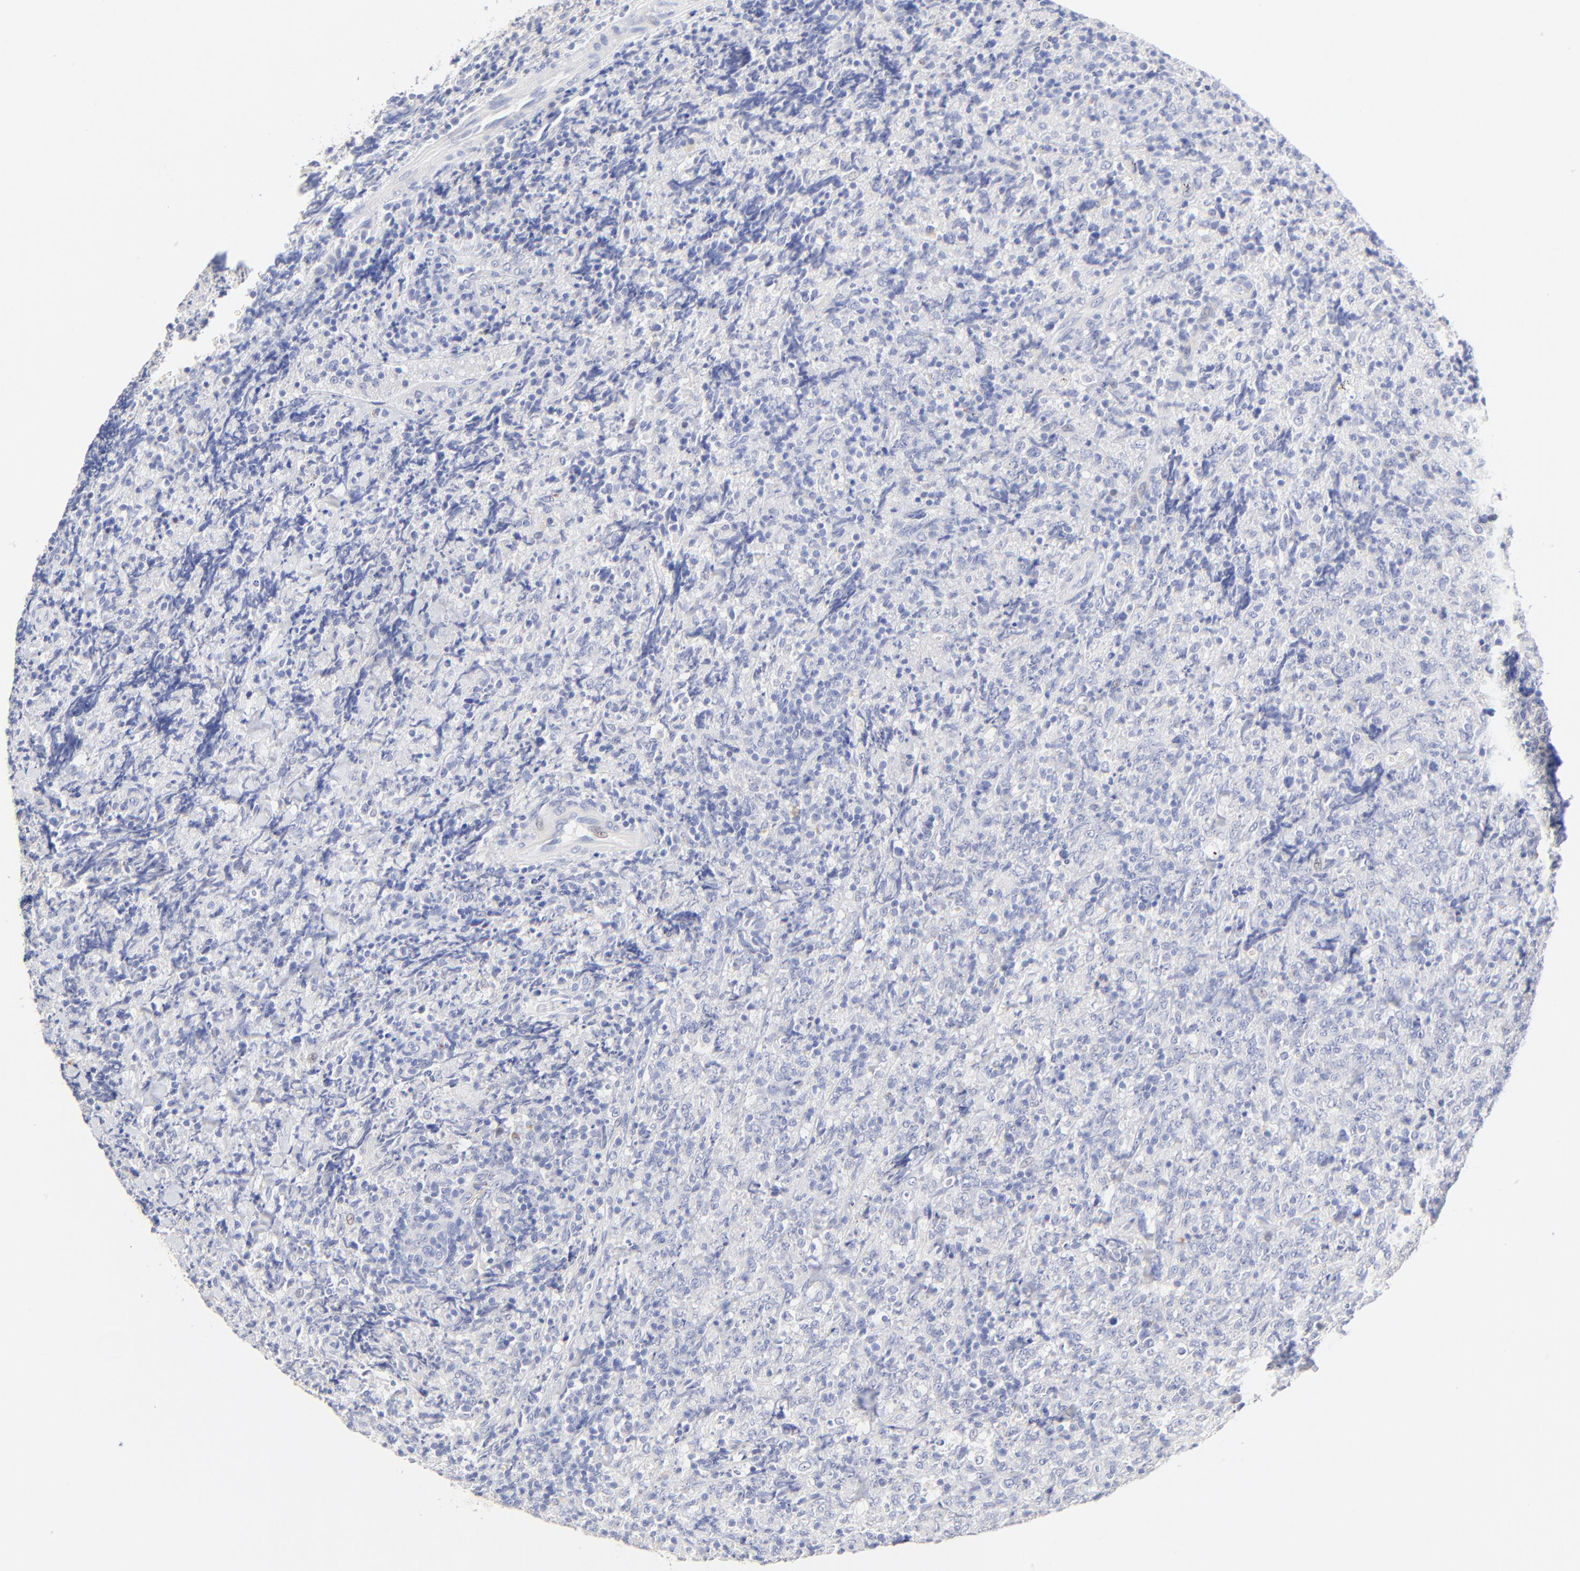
{"staining": {"intensity": "negative", "quantity": "none", "location": "none"}, "tissue": "lymphoma", "cell_type": "Tumor cells", "image_type": "cancer", "snomed": [{"axis": "morphology", "description": "Malignant lymphoma, non-Hodgkin's type, High grade"}, {"axis": "topography", "description": "Tonsil"}], "caption": "IHC of lymphoma shows no staining in tumor cells.", "gene": "SULT4A1", "patient": {"sex": "female", "age": 36}}